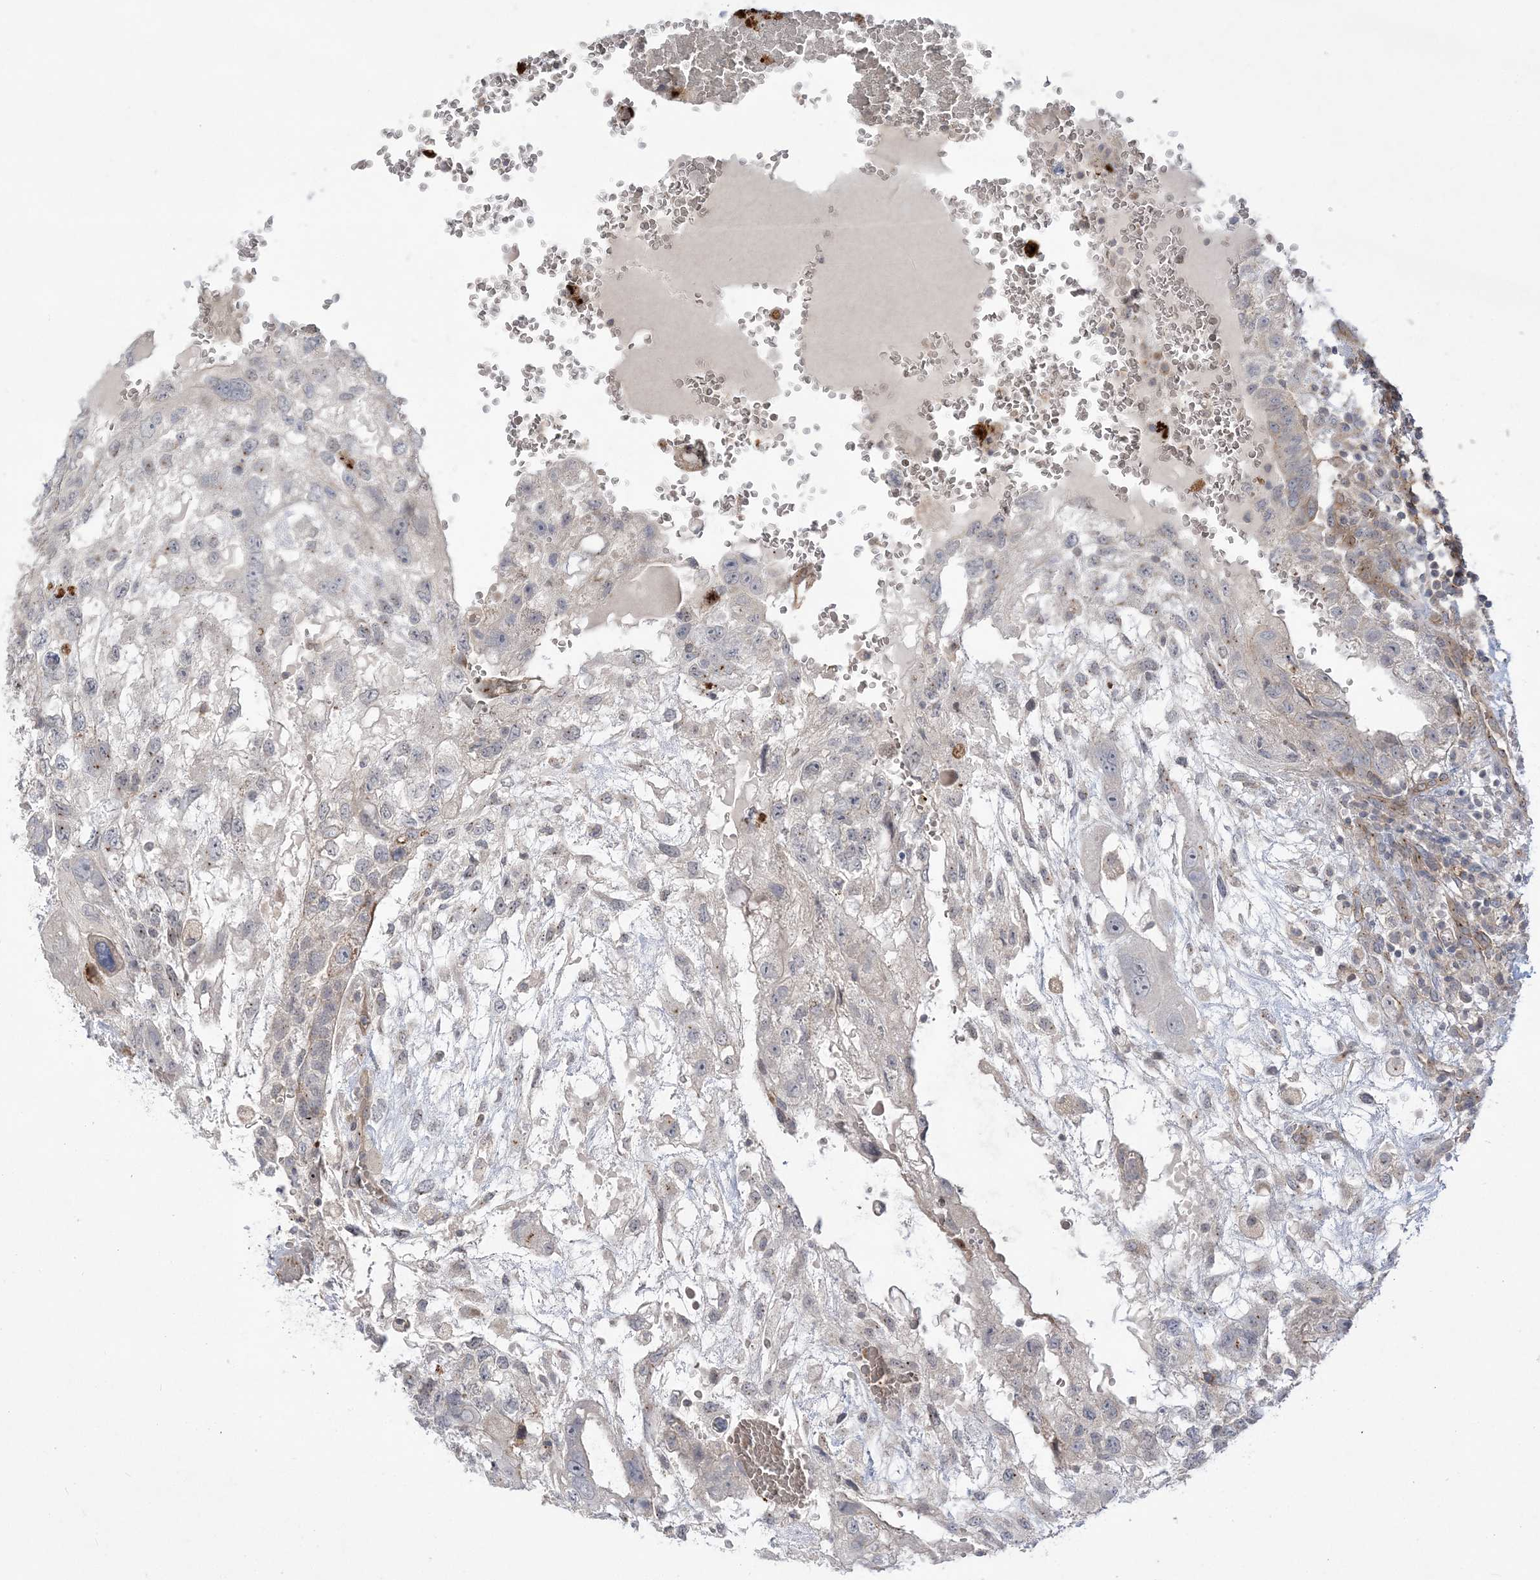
{"staining": {"intensity": "negative", "quantity": "none", "location": "none"}, "tissue": "testis cancer", "cell_type": "Tumor cells", "image_type": "cancer", "snomed": [{"axis": "morphology", "description": "Carcinoma, Embryonal, NOS"}, {"axis": "topography", "description": "Testis"}], "caption": "Human testis embryonal carcinoma stained for a protein using immunohistochemistry reveals no positivity in tumor cells.", "gene": "ADAMTS12", "patient": {"sex": "male", "age": 36}}